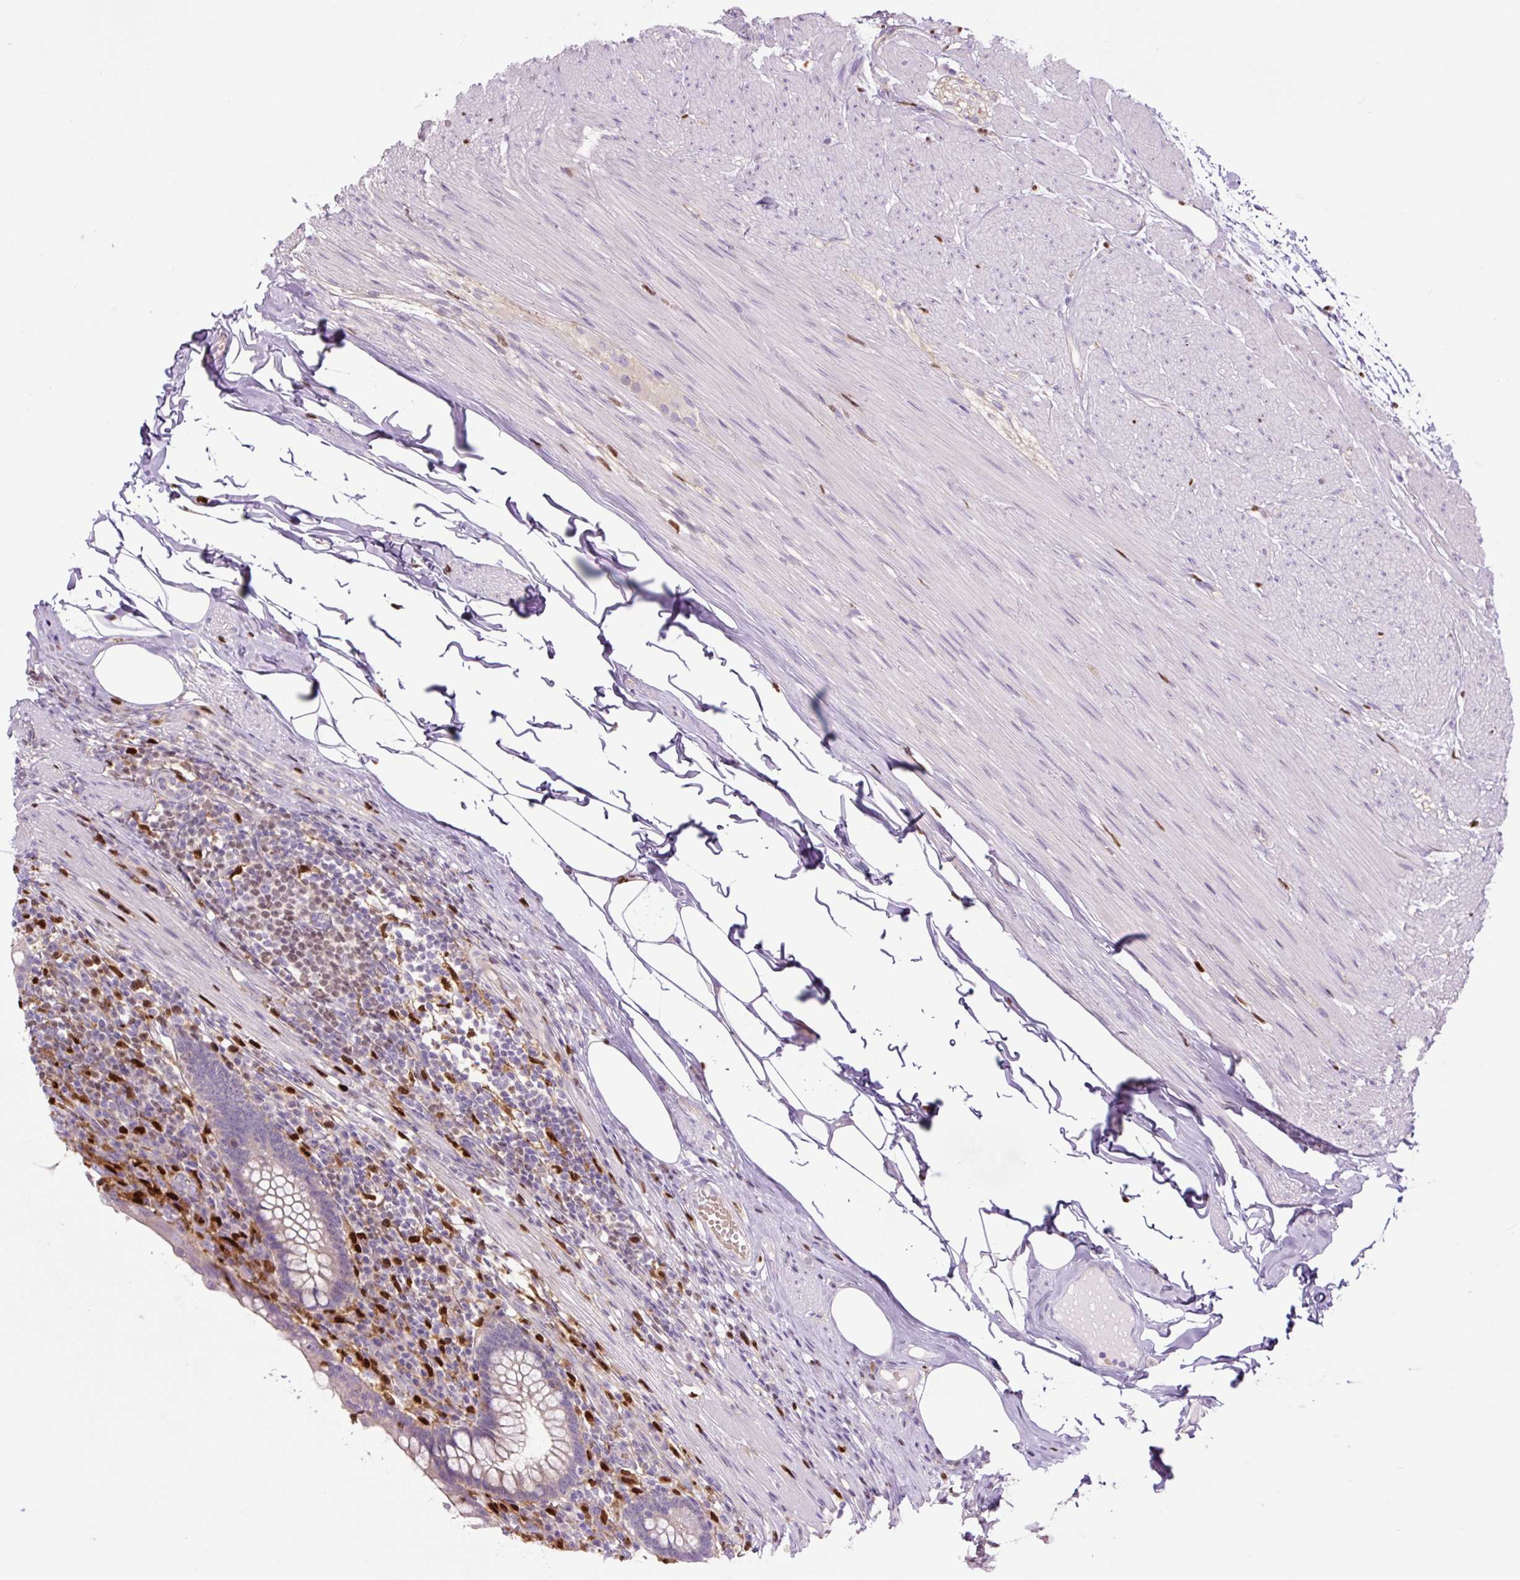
{"staining": {"intensity": "negative", "quantity": "none", "location": "none"}, "tissue": "appendix", "cell_type": "Glandular cells", "image_type": "normal", "snomed": [{"axis": "morphology", "description": "Normal tissue, NOS"}, {"axis": "topography", "description": "Appendix"}], "caption": "This image is of unremarkable appendix stained with IHC to label a protein in brown with the nuclei are counter-stained blue. There is no positivity in glandular cells.", "gene": "SPI1", "patient": {"sex": "female", "age": 56}}